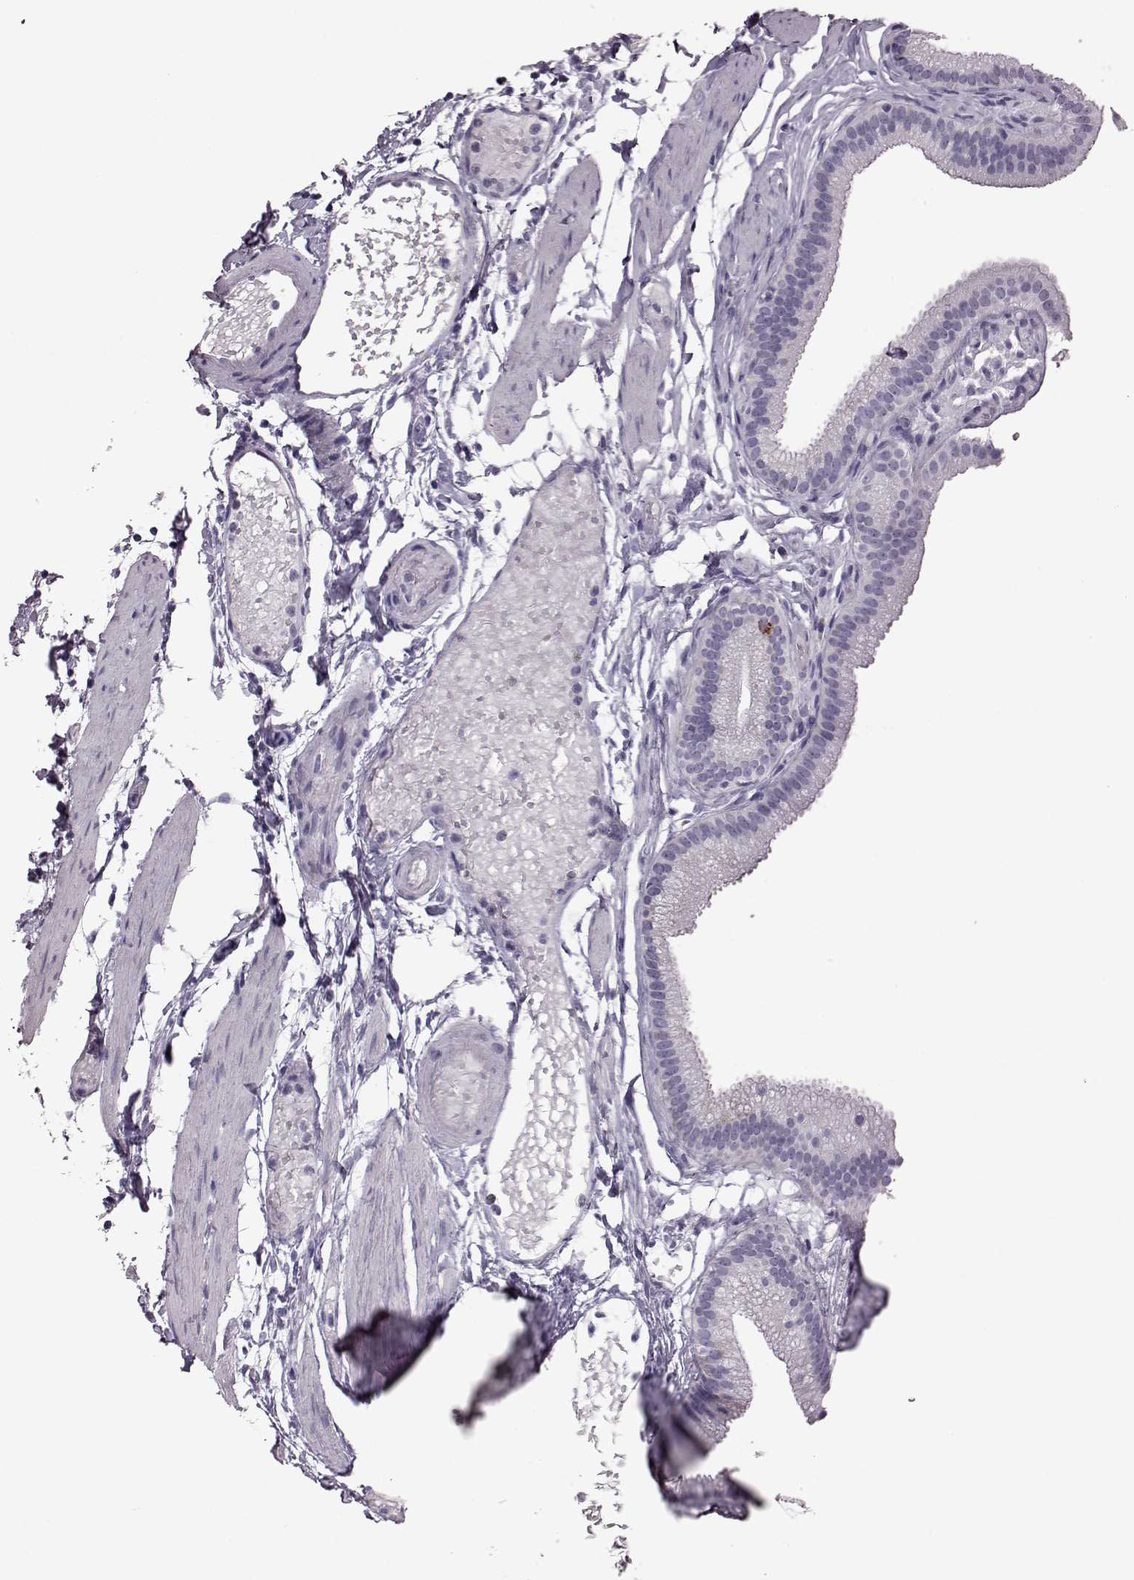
{"staining": {"intensity": "negative", "quantity": "none", "location": "none"}, "tissue": "gallbladder", "cell_type": "Glandular cells", "image_type": "normal", "snomed": [{"axis": "morphology", "description": "Normal tissue, NOS"}, {"axis": "topography", "description": "Gallbladder"}], "caption": "This is an immunohistochemistry micrograph of unremarkable gallbladder. There is no expression in glandular cells.", "gene": "RIMS2", "patient": {"sex": "female", "age": 45}}